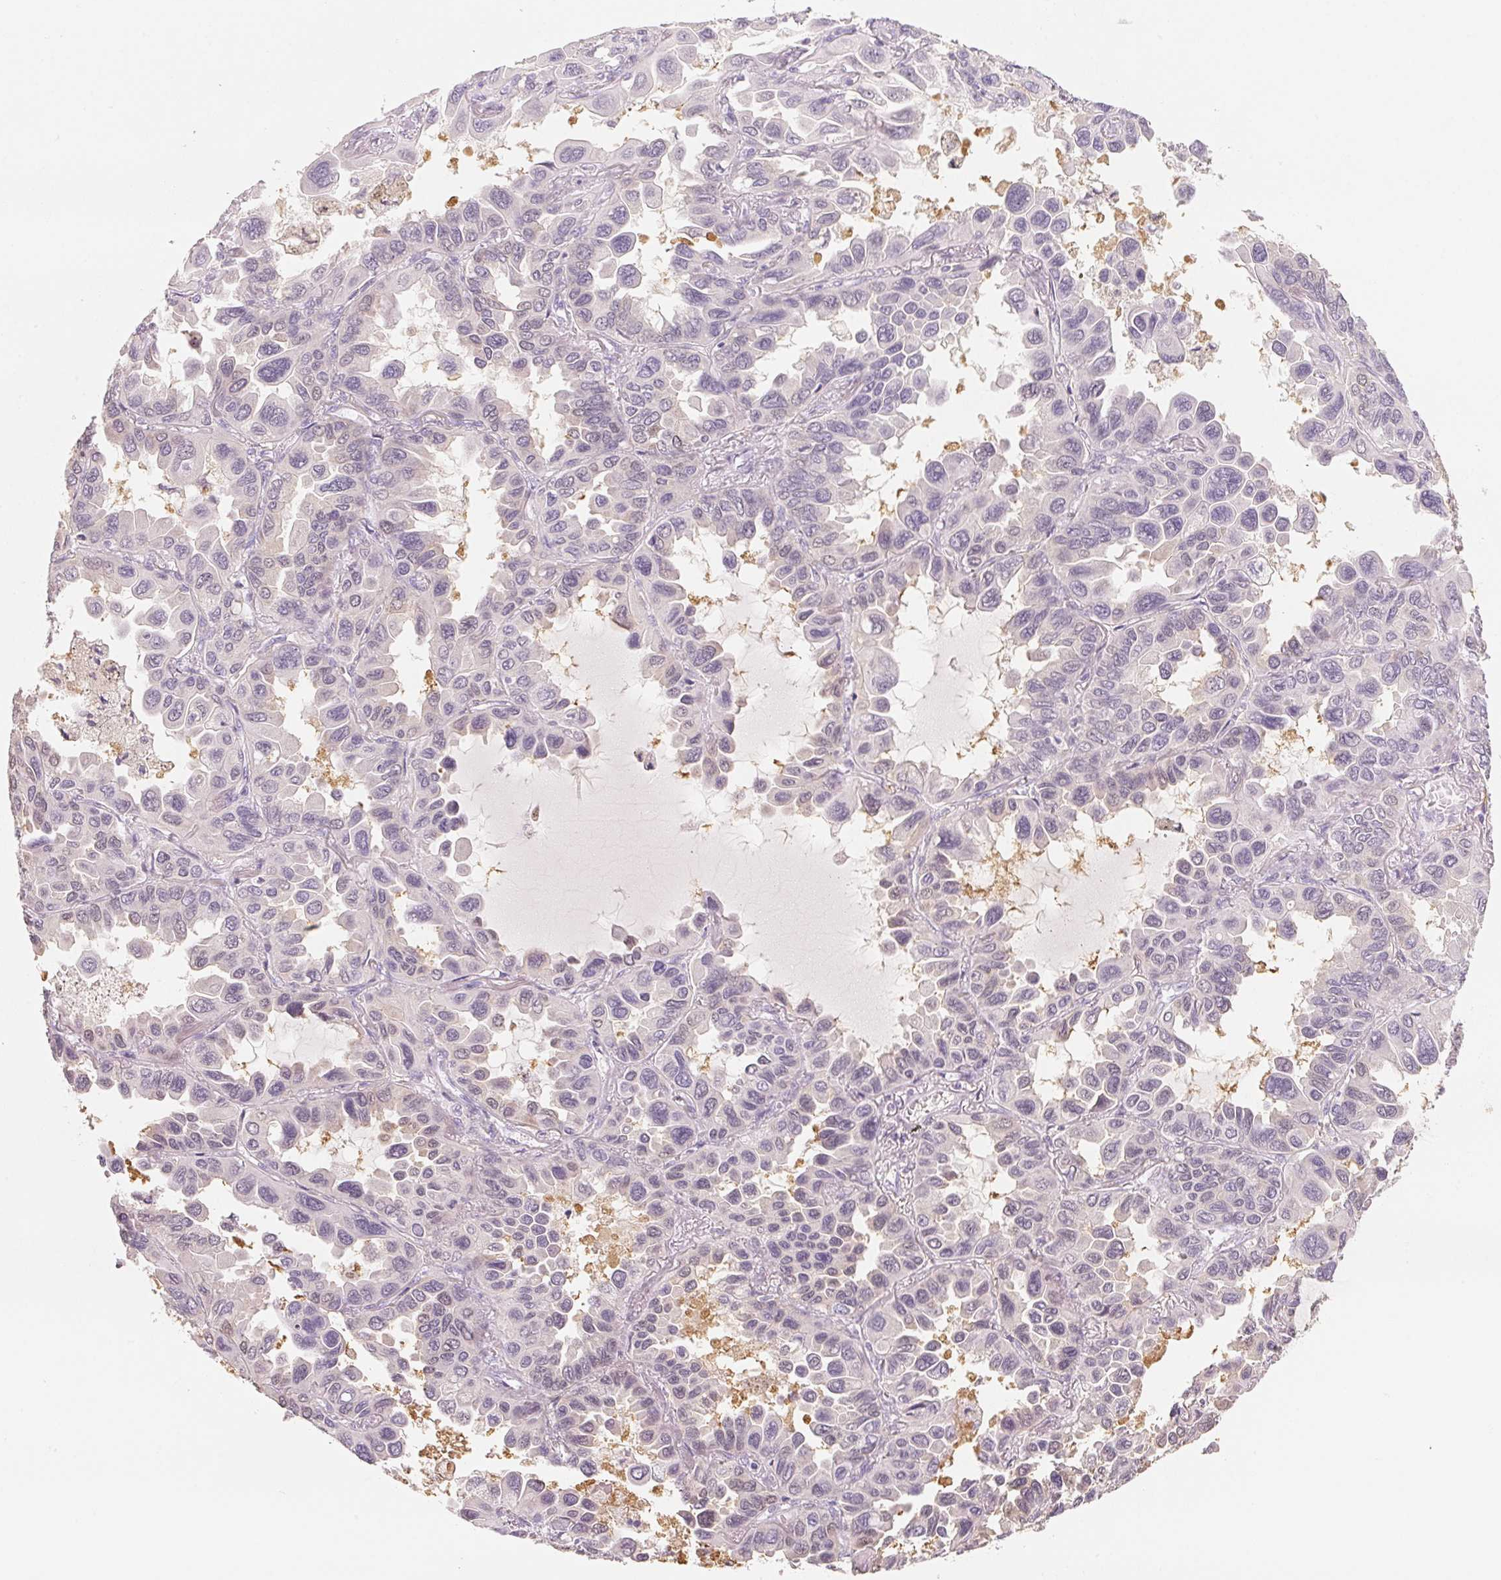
{"staining": {"intensity": "negative", "quantity": "none", "location": "none"}, "tissue": "lung cancer", "cell_type": "Tumor cells", "image_type": "cancer", "snomed": [{"axis": "morphology", "description": "Adenocarcinoma, NOS"}, {"axis": "topography", "description": "Lung"}], "caption": "Immunohistochemistry photomicrograph of lung cancer (adenocarcinoma) stained for a protein (brown), which exhibits no expression in tumor cells.", "gene": "CFAP276", "patient": {"sex": "male", "age": 64}}